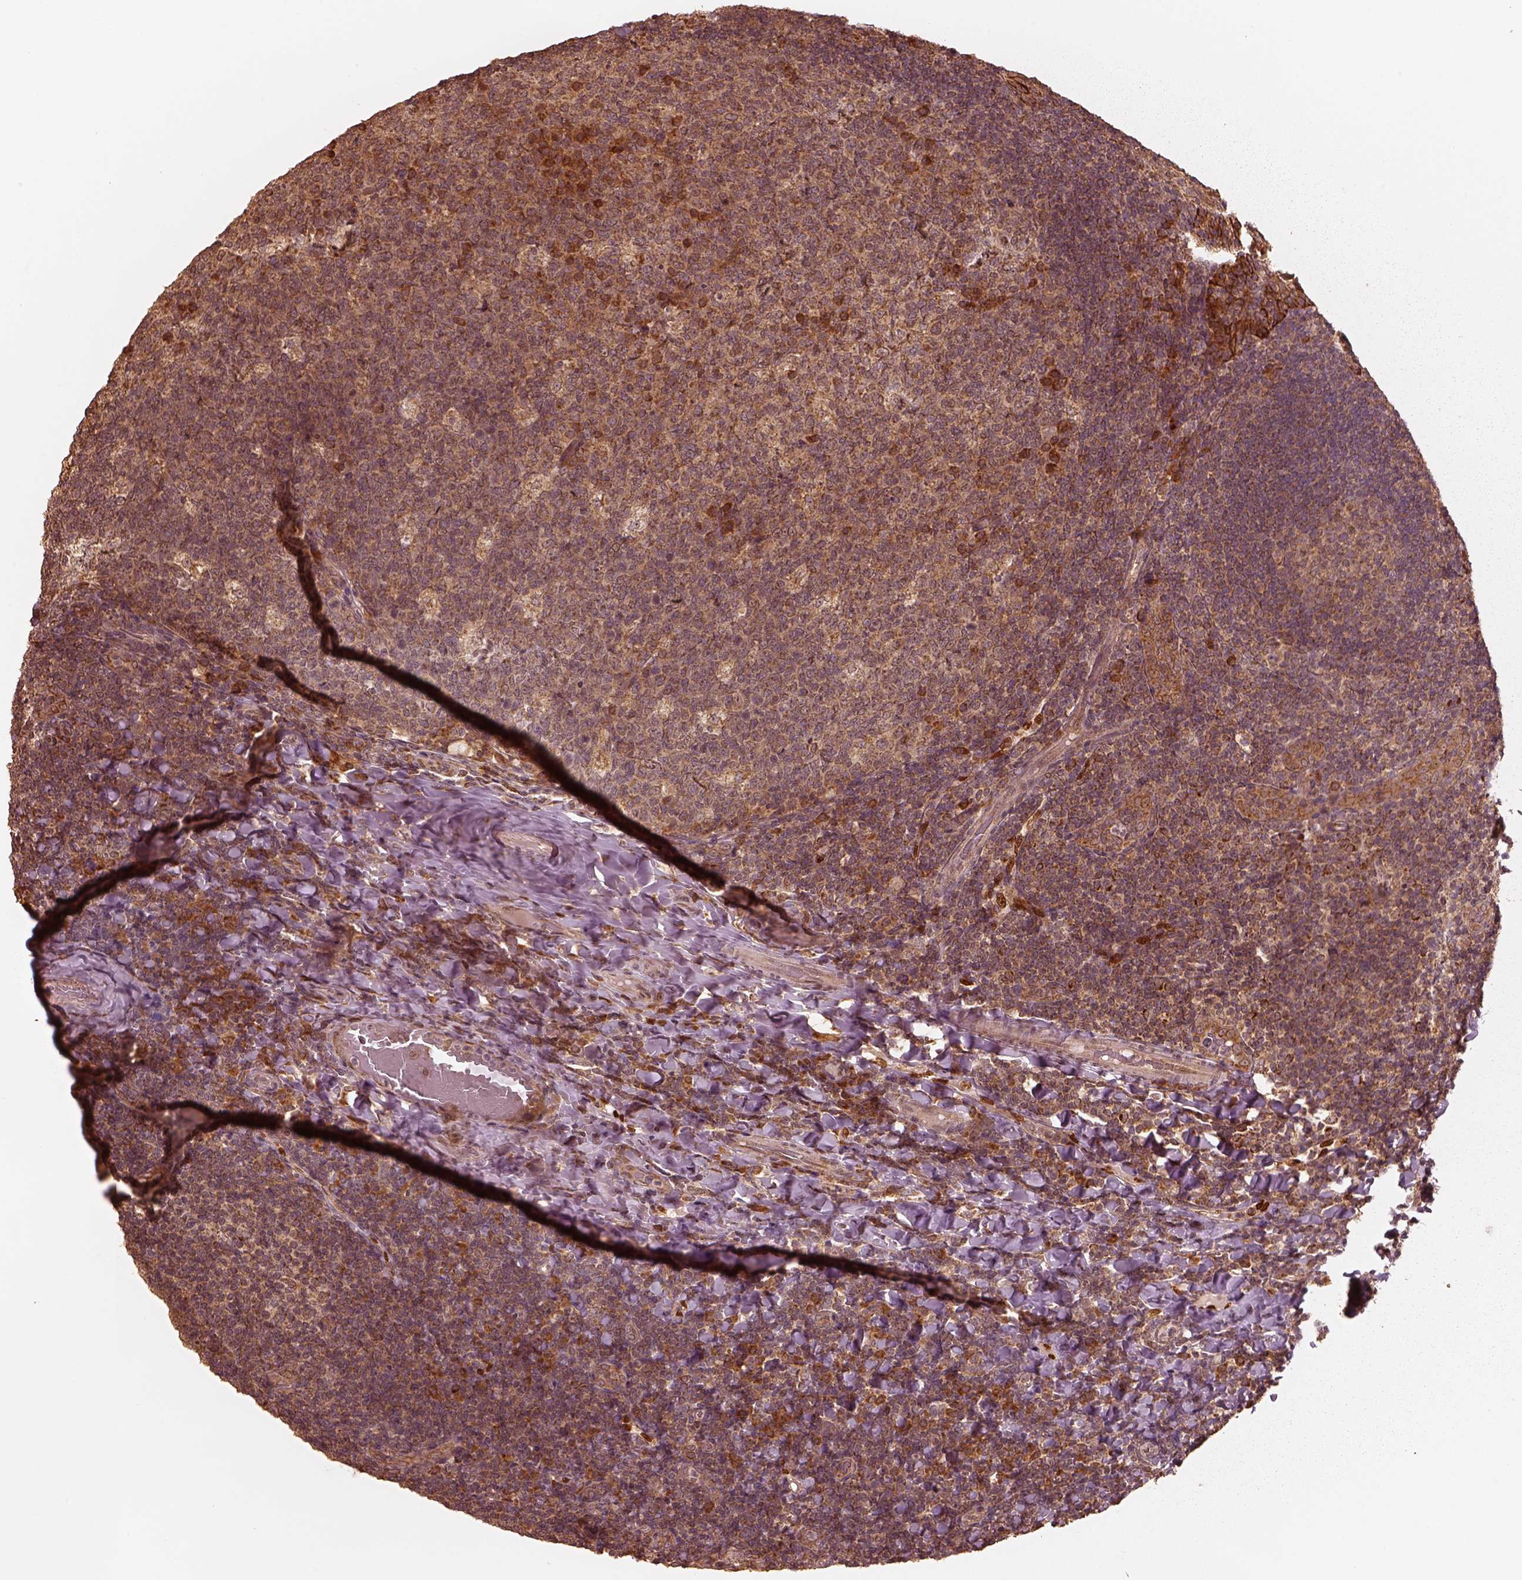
{"staining": {"intensity": "strong", "quantity": "<25%", "location": "cytoplasmic/membranous"}, "tissue": "tonsil", "cell_type": "Germinal center cells", "image_type": "normal", "snomed": [{"axis": "morphology", "description": "Normal tissue, NOS"}, {"axis": "topography", "description": "Tonsil"}], "caption": "DAB (3,3'-diaminobenzidine) immunohistochemical staining of unremarkable human tonsil displays strong cytoplasmic/membranous protein positivity in approximately <25% of germinal center cells. The staining is performed using DAB (3,3'-diaminobenzidine) brown chromogen to label protein expression. The nuclei are counter-stained blue using hematoxylin.", "gene": "DNAJC25", "patient": {"sex": "male", "age": 17}}